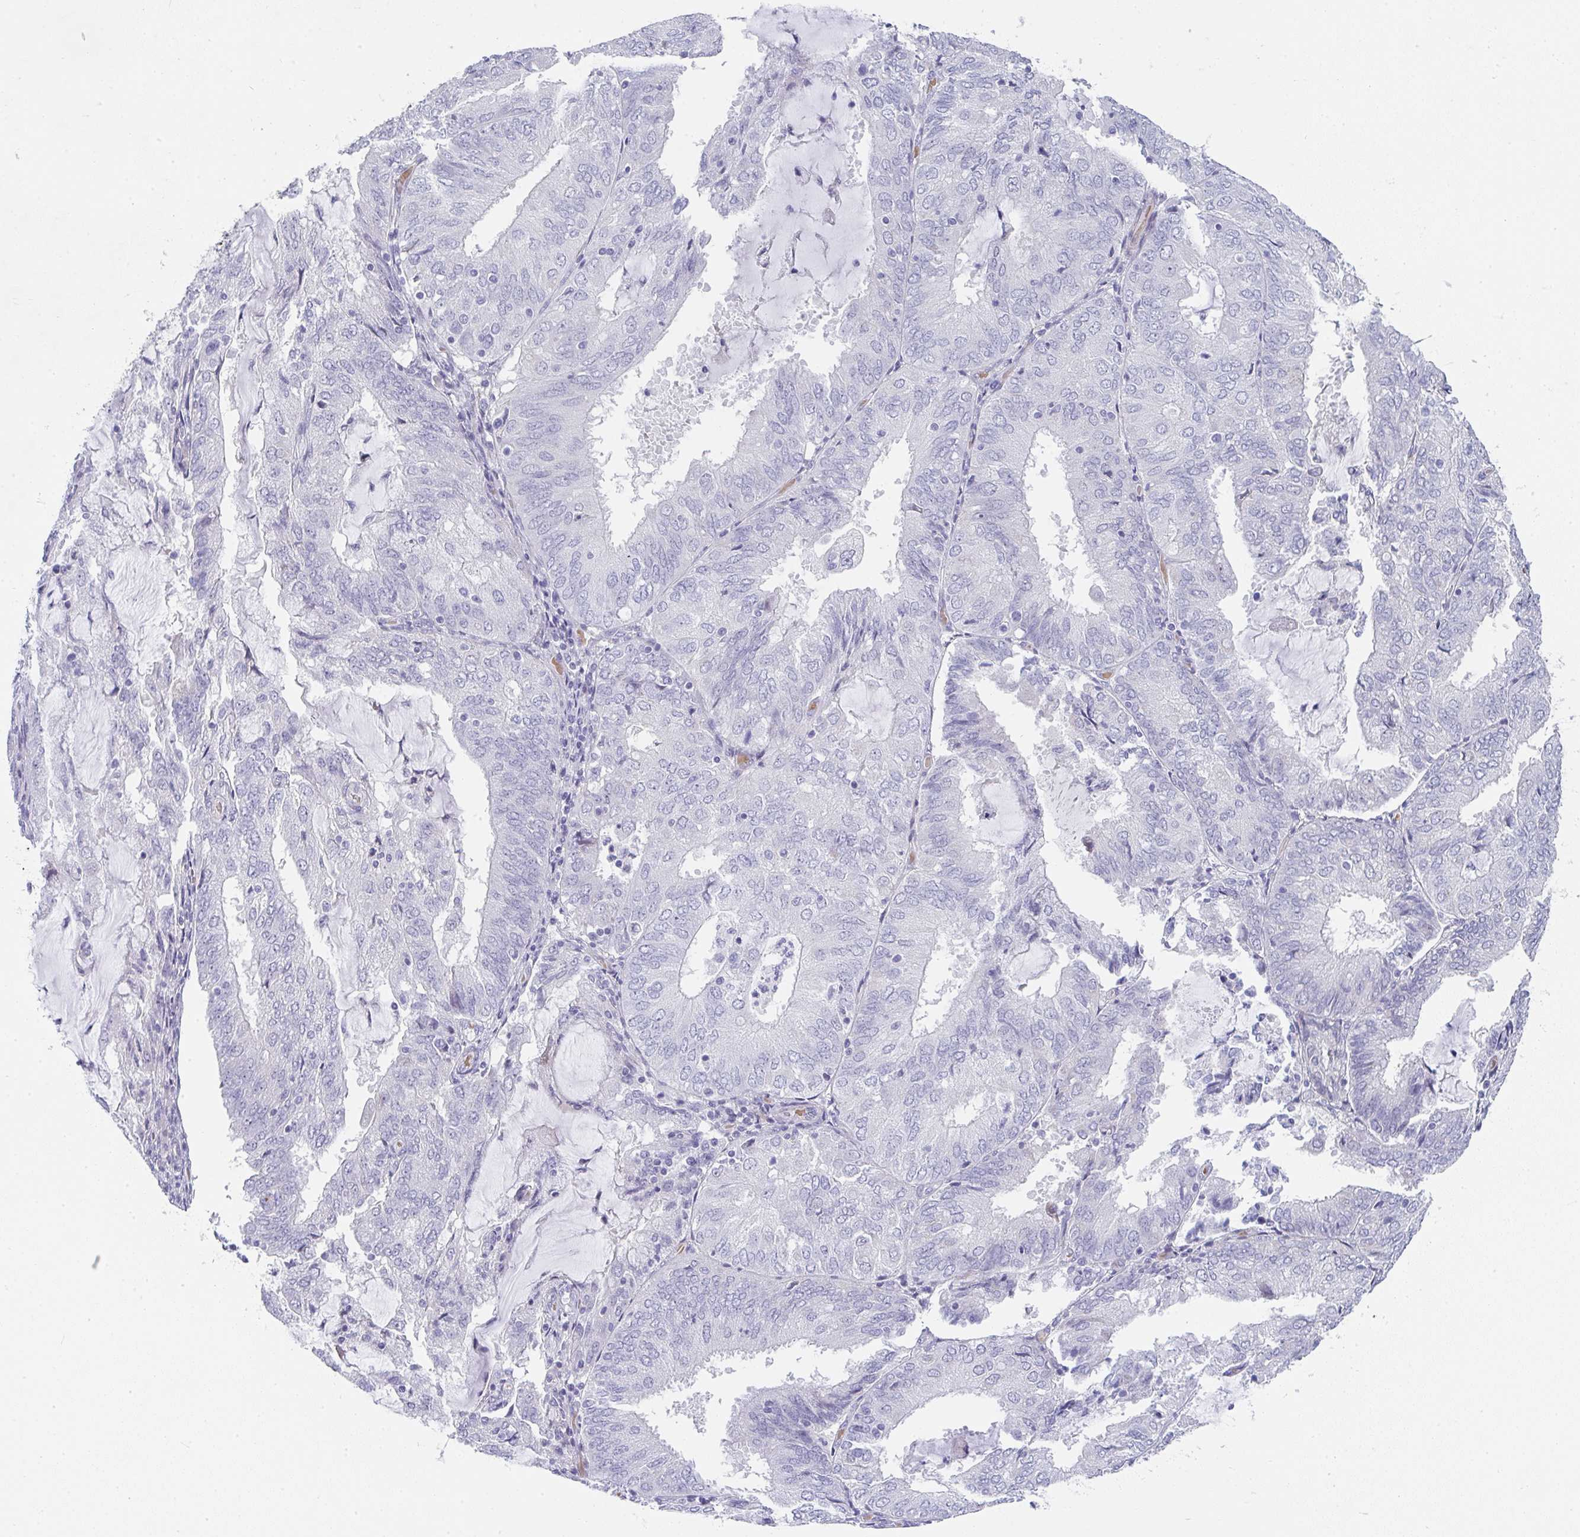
{"staining": {"intensity": "negative", "quantity": "none", "location": "none"}, "tissue": "endometrial cancer", "cell_type": "Tumor cells", "image_type": "cancer", "snomed": [{"axis": "morphology", "description": "Adenocarcinoma, NOS"}, {"axis": "topography", "description": "Endometrium"}], "caption": "A high-resolution micrograph shows immunohistochemistry staining of endometrial cancer, which demonstrates no significant expression in tumor cells.", "gene": "NEU2", "patient": {"sex": "female", "age": 81}}